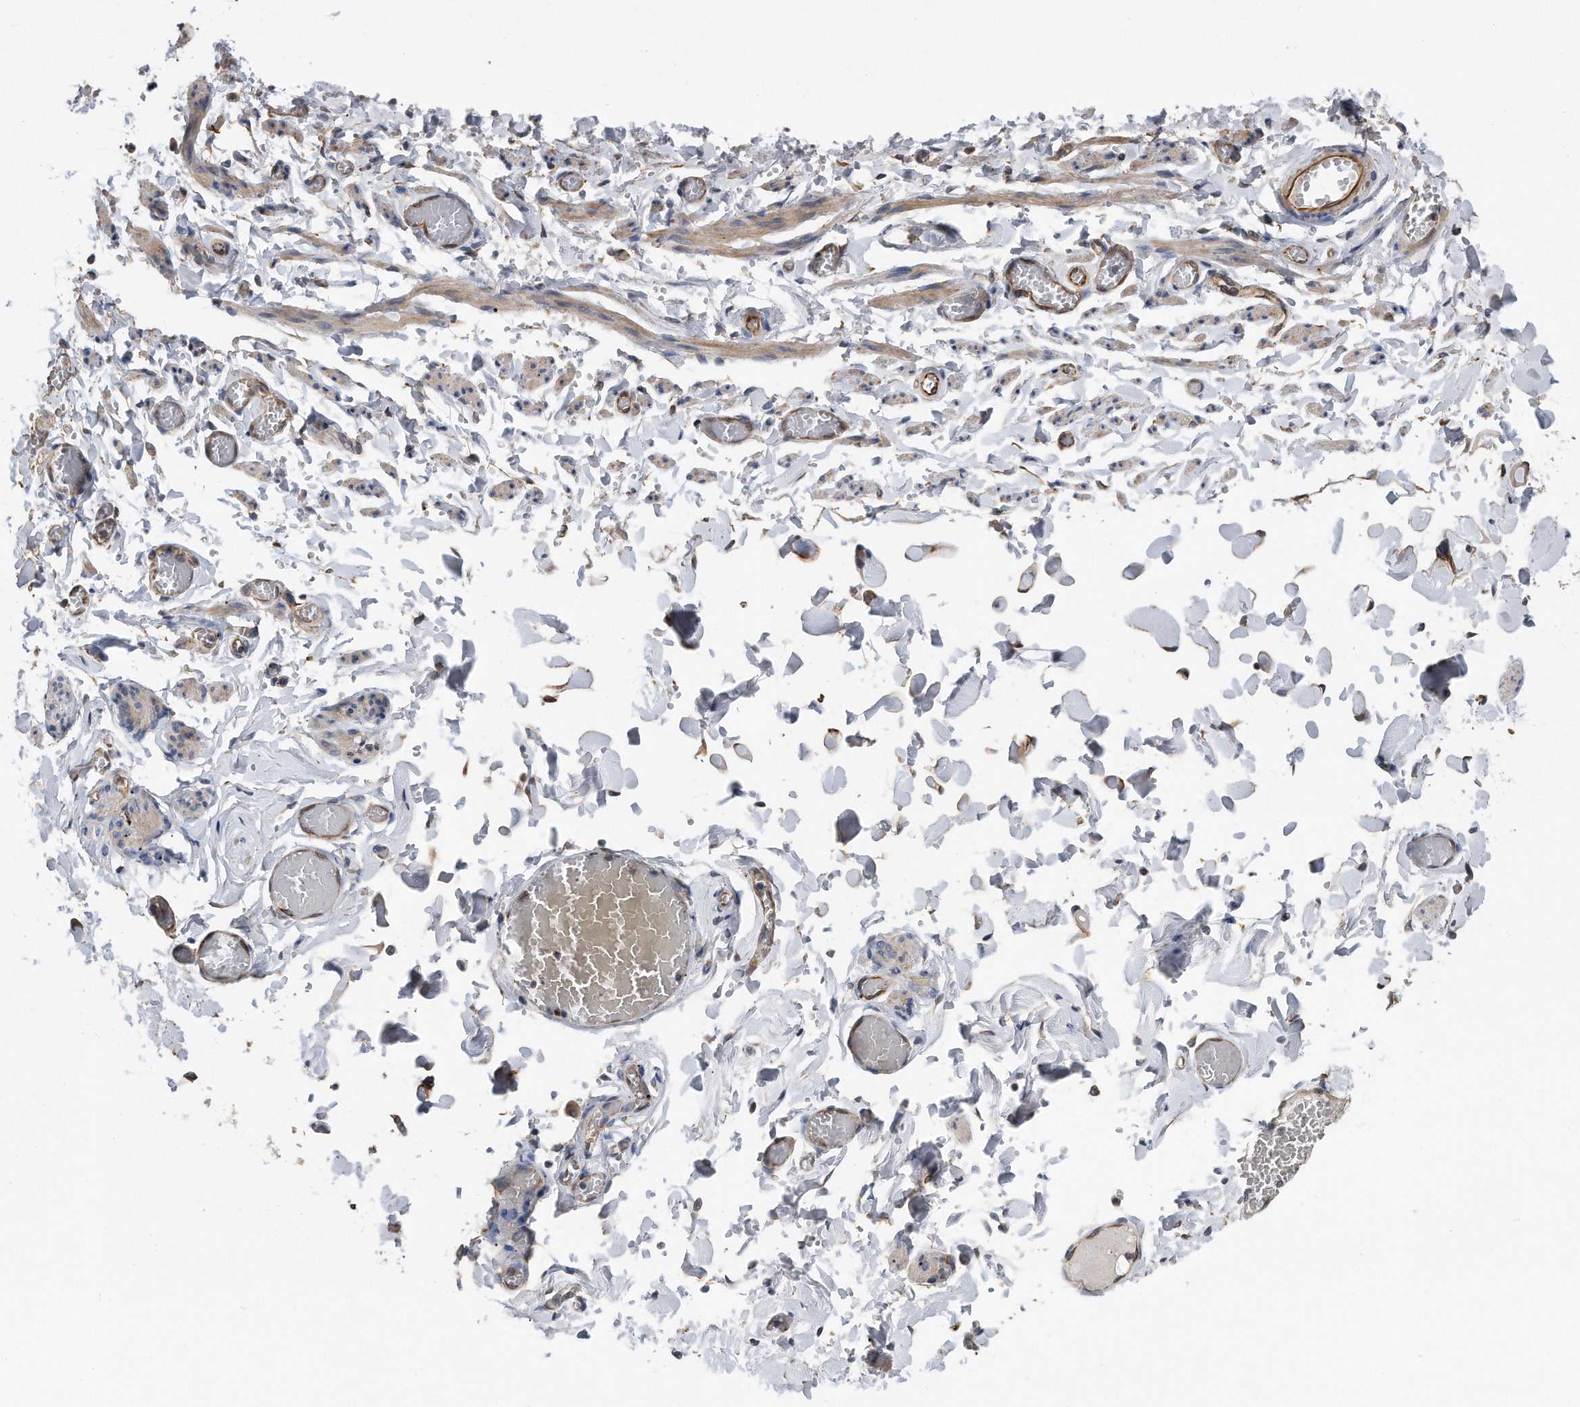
{"staining": {"intensity": "weak", "quantity": "25%-75%", "location": "cytoplasmic/membranous"}, "tissue": "adipose tissue", "cell_type": "Adipocytes", "image_type": "normal", "snomed": [{"axis": "morphology", "description": "Normal tissue, NOS"}, {"axis": "topography", "description": "Vascular tissue"}, {"axis": "topography", "description": "Fallopian tube"}, {"axis": "topography", "description": "Ovary"}], "caption": "DAB immunohistochemical staining of benign human adipose tissue shows weak cytoplasmic/membranous protein expression in about 25%-75% of adipocytes.", "gene": "GPC1", "patient": {"sex": "female", "age": 67}}